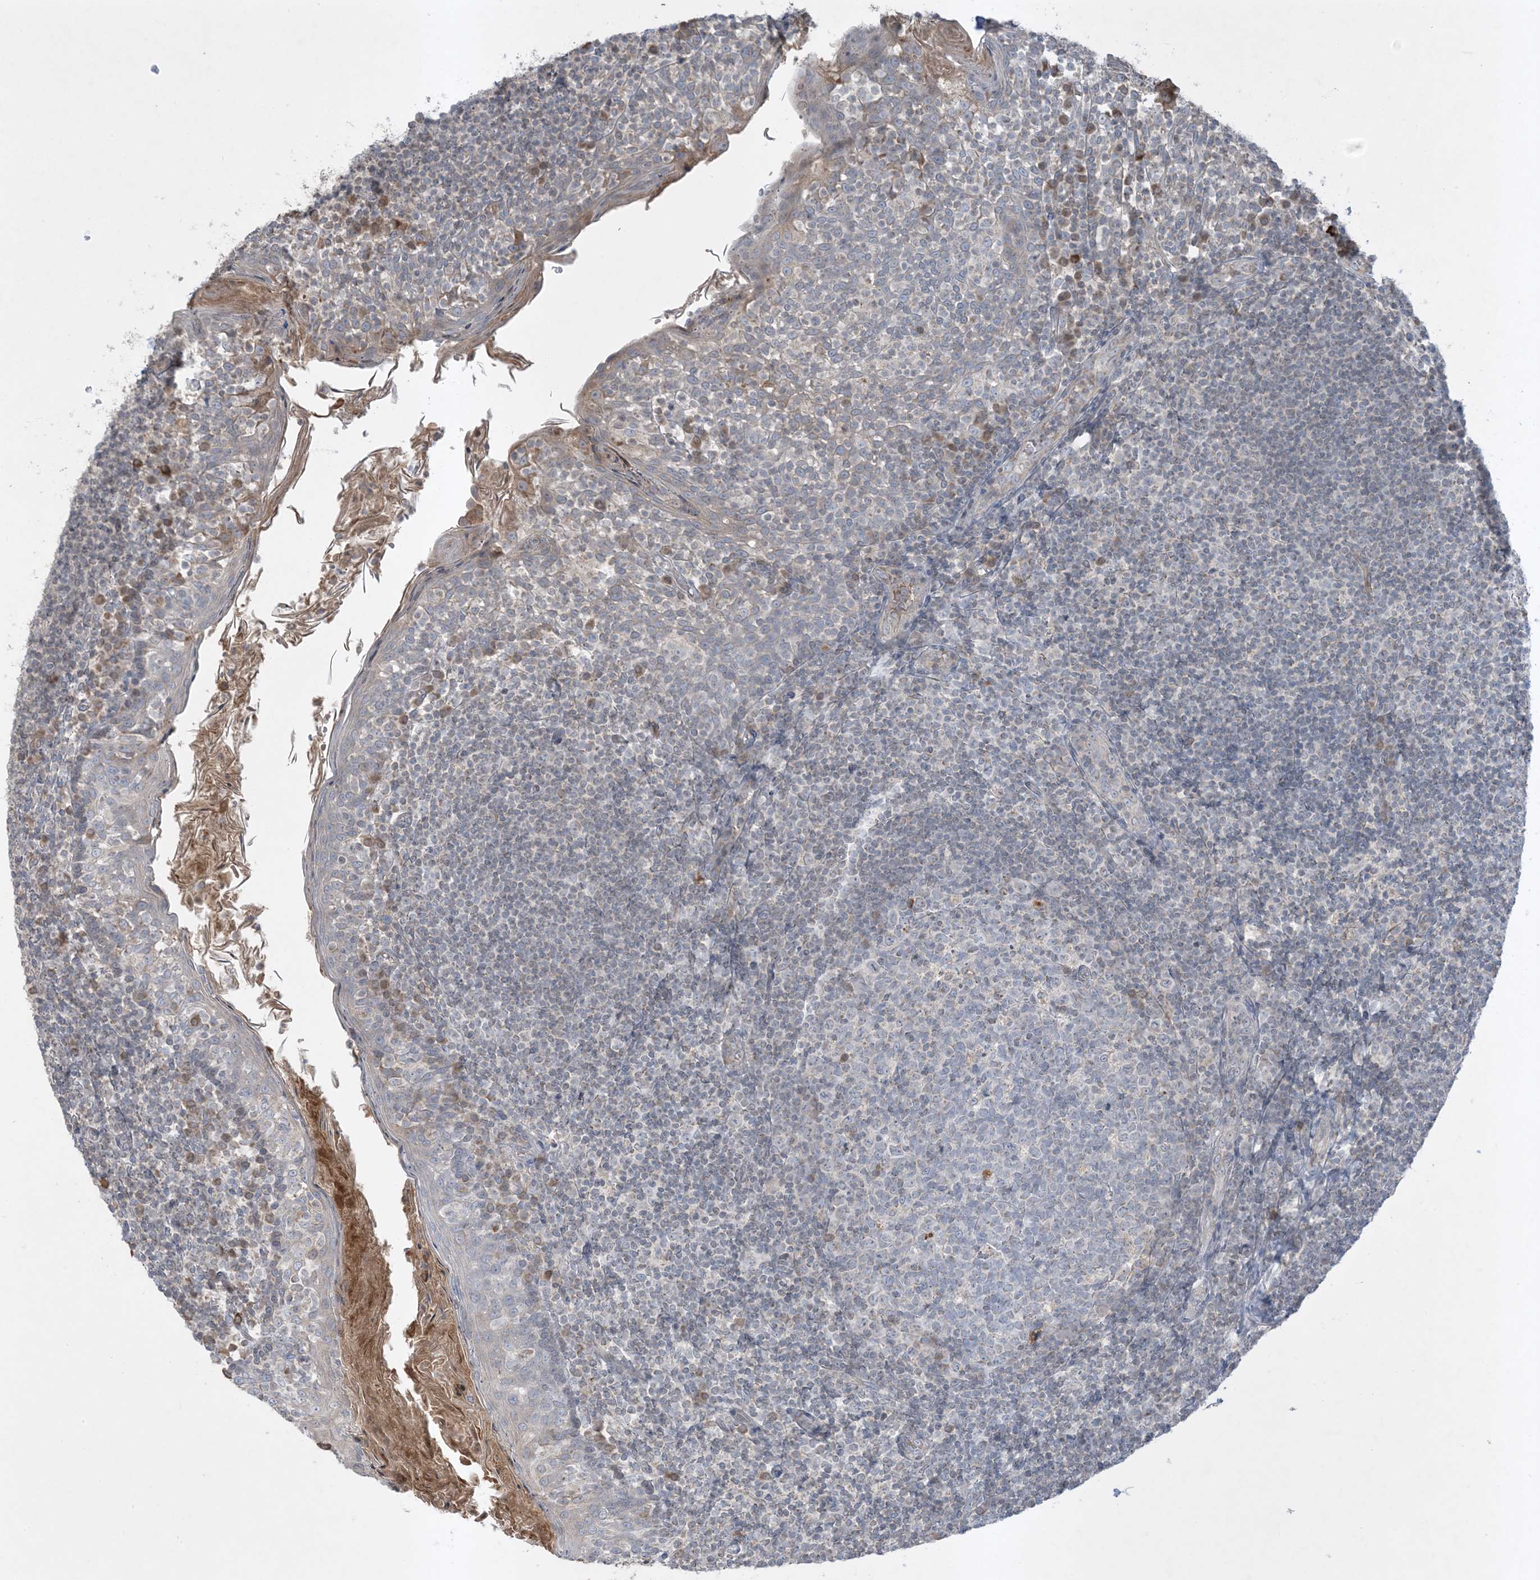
{"staining": {"intensity": "negative", "quantity": "none", "location": "none"}, "tissue": "tonsil", "cell_type": "Germinal center cells", "image_type": "normal", "snomed": [{"axis": "morphology", "description": "Normal tissue, NOS"}, {"axis": "topography", "description": "Tonsil"}], "caption": "Histopathology image shows no significant protein positivity in germinal center cells of unremarkable tonsil.", "gene": "FNDC1", "patient": {"sex": "female", "age": 19}}